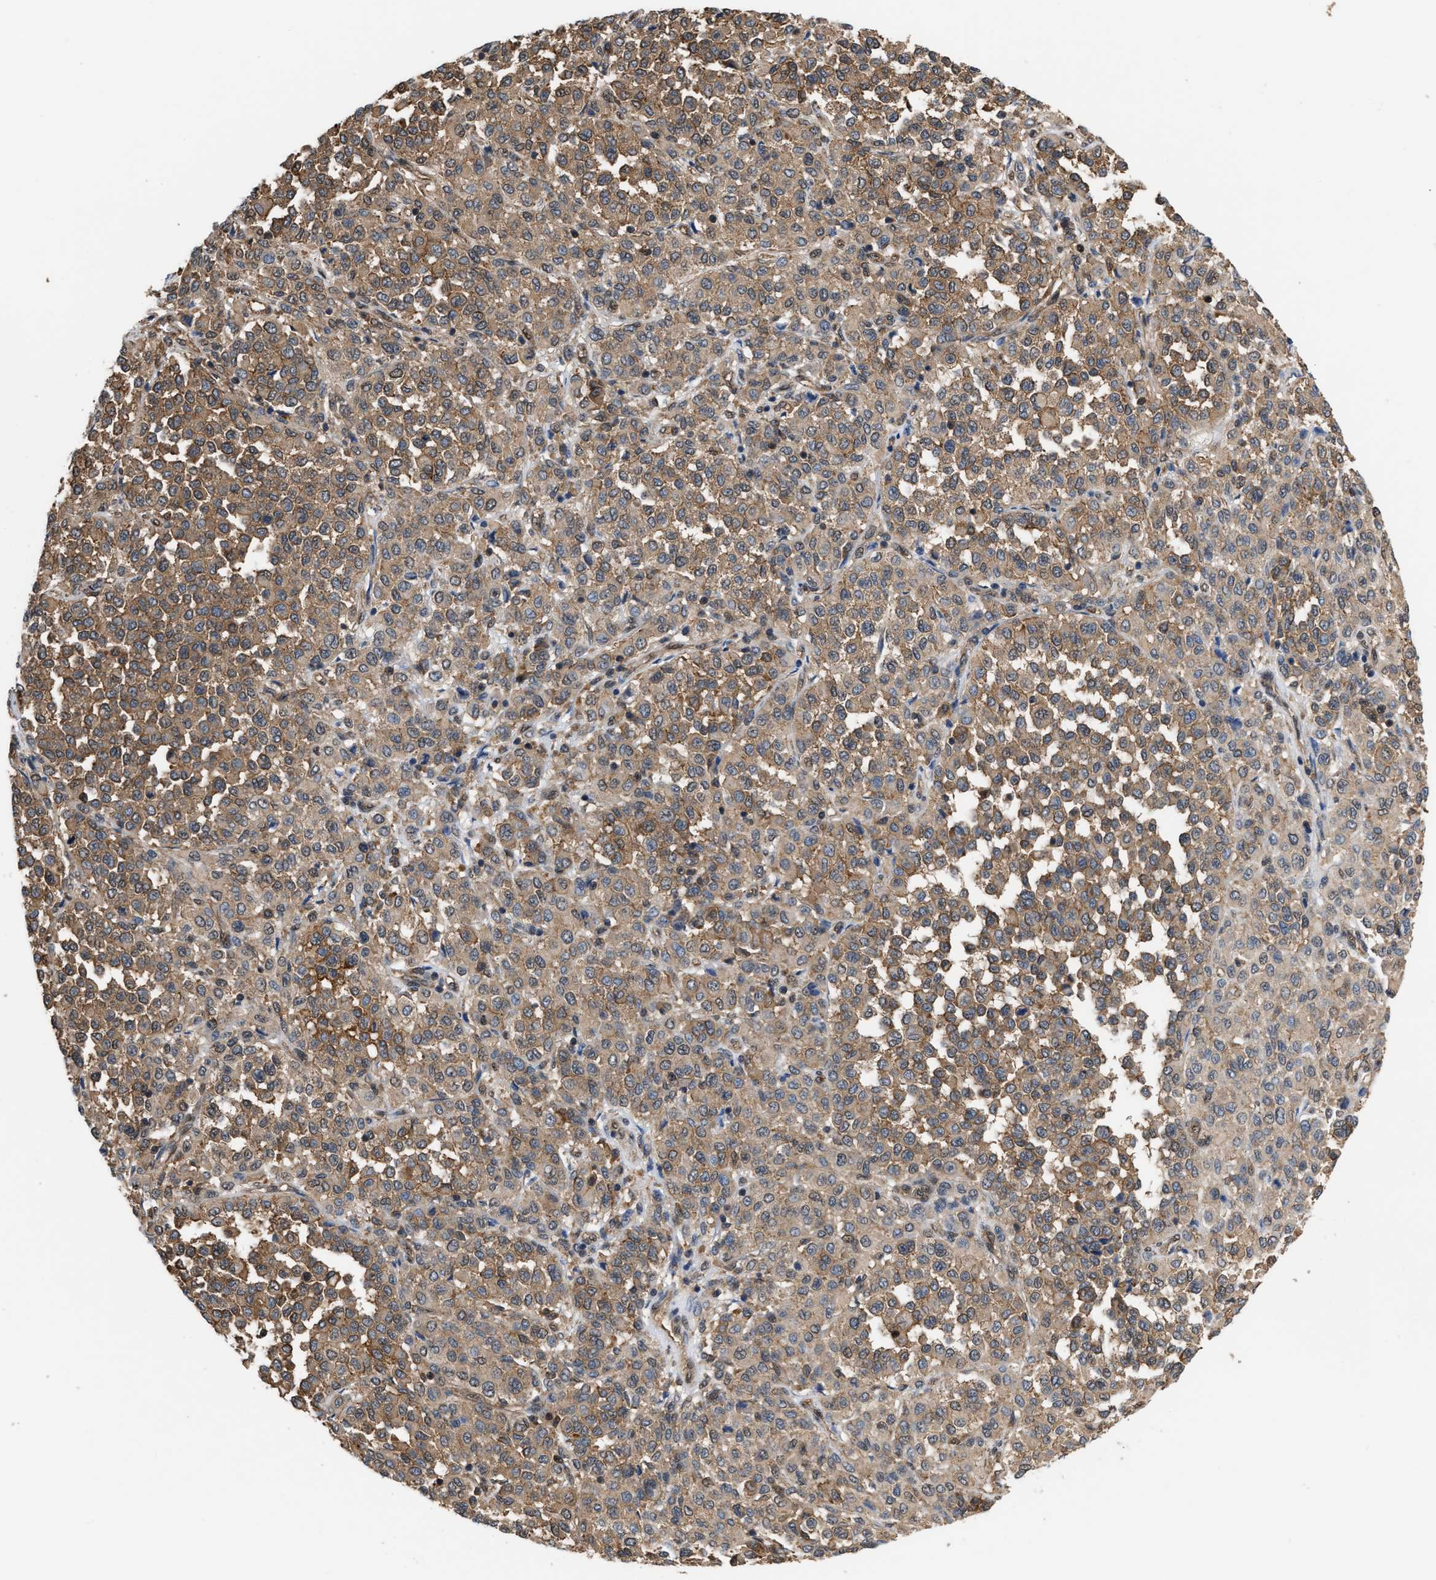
{"staining": {"intensity": "weak", "quantity": ">75%", "location": "cytoplasmic/membranous"}, "tissue": "melanoma", "cell_type": "Tumor cells", "image_type": "cancer", "snomed": [{"axis": "morphology", "description": "Malignant melanoma, Metastatic site"}, {"axis": "topography", "description": "Pancreas"}], "caption": "Human malignant melanoma (metastatic site) stained for a protein (brown) displays weak cytoplasmic/membranous positive positivity in approximately >75% of tumor cells.", "gene": "SCAI", "patient": {"sex": "female", "age": 30}}